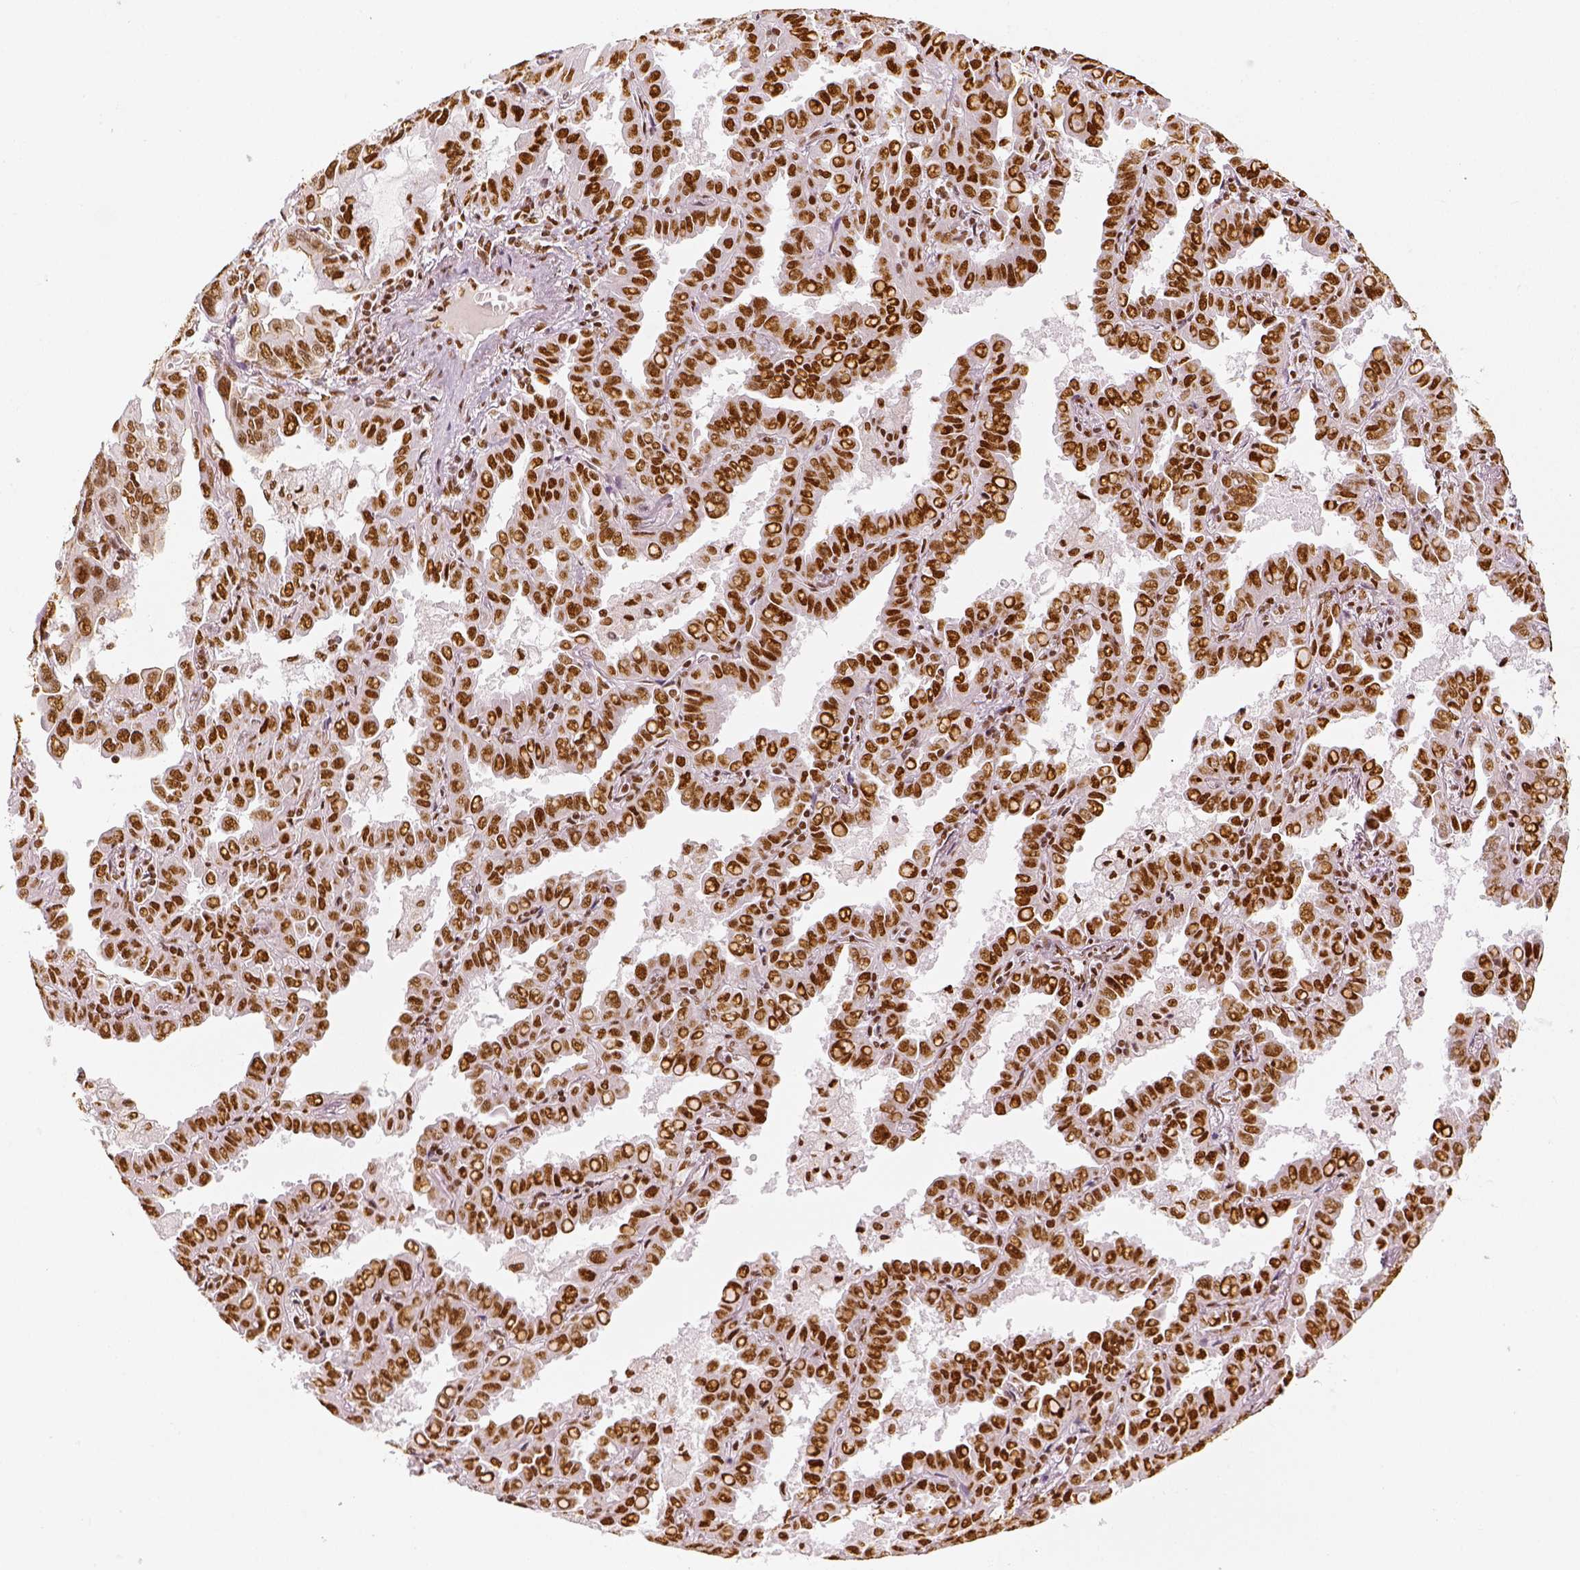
{"staining": {"intensity": "moderate", "quantity": ">75%", "location": "nuclear"}, "tissue": "lung cancer", "cell_type": "Tumor cells", "image_type": "cancer", "snomed": [{"axis": "morphology", "description": "Adenocarcinoma, NOS"}, {"axis": "topography", "description": "Lung"}], "caption": "Immunohistochemistry (IHC) image of neoplastic tissue: human adenocarcinoma (lung) stained using IHC demonstrates medium levels of moderate protein expression localized specifically in the nuclear of tumor cells, appearing as a nuclear brown color.", "gene": "KDM5B", "patient": {"sex": "male", "age": 64}}